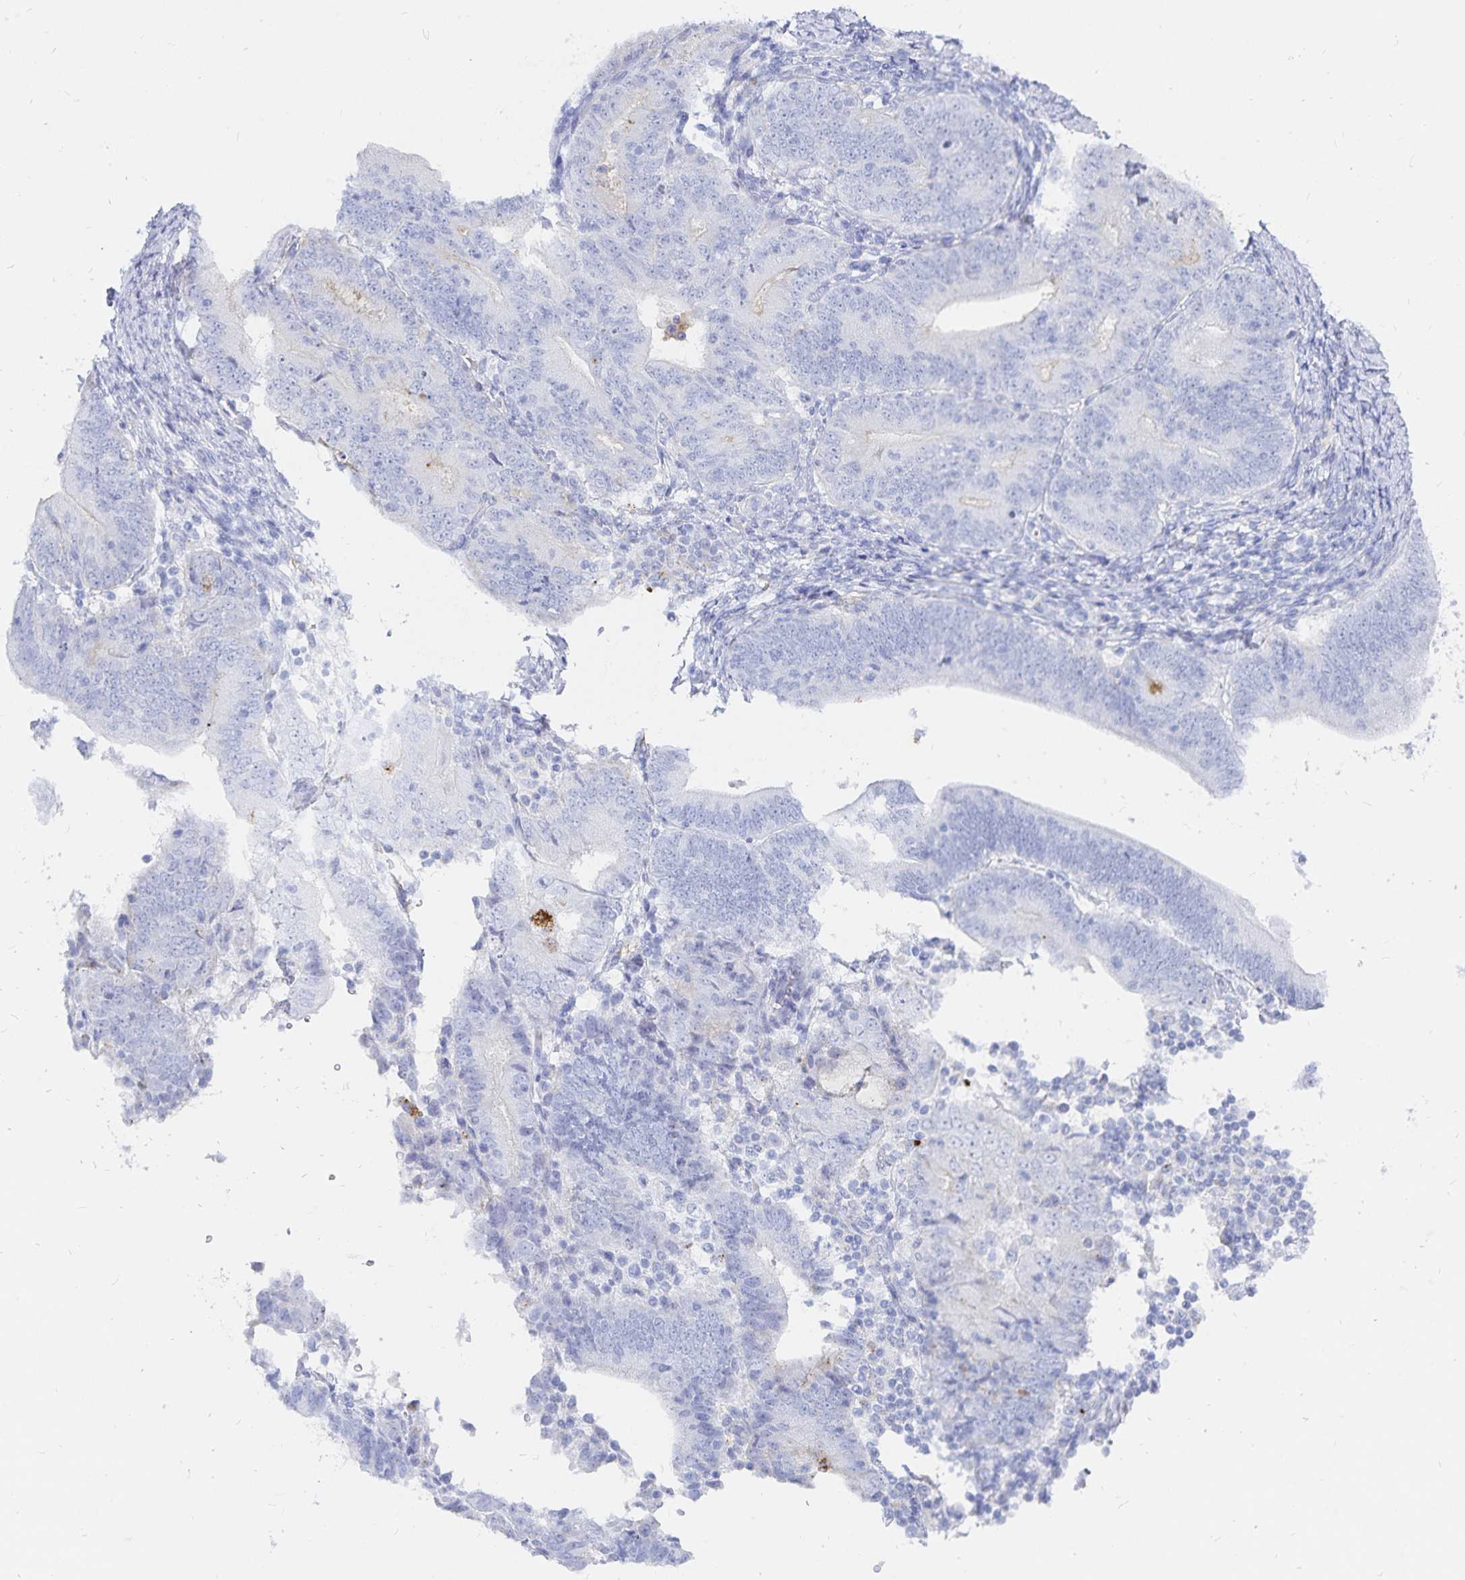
{"staining": {"intensity": "negative", "quantity": "none", "location": "none"}, "tissue": "endometrial cancer", "cell_type": "Tumor cells", "image_type": "cancer", "snomed": [{"axis": "morphology", "description": "Adenocarcinoma, NOS"}, {"axis": "topography", "description": "Endometrium"}], "caption": "Immunohistochemical staining of endometrial cancer (adenocarcinoma) demonstrates no significant staining in tumor cells.", "gene": "INSL5", "patient": {"sex": "female", "age": 70}}